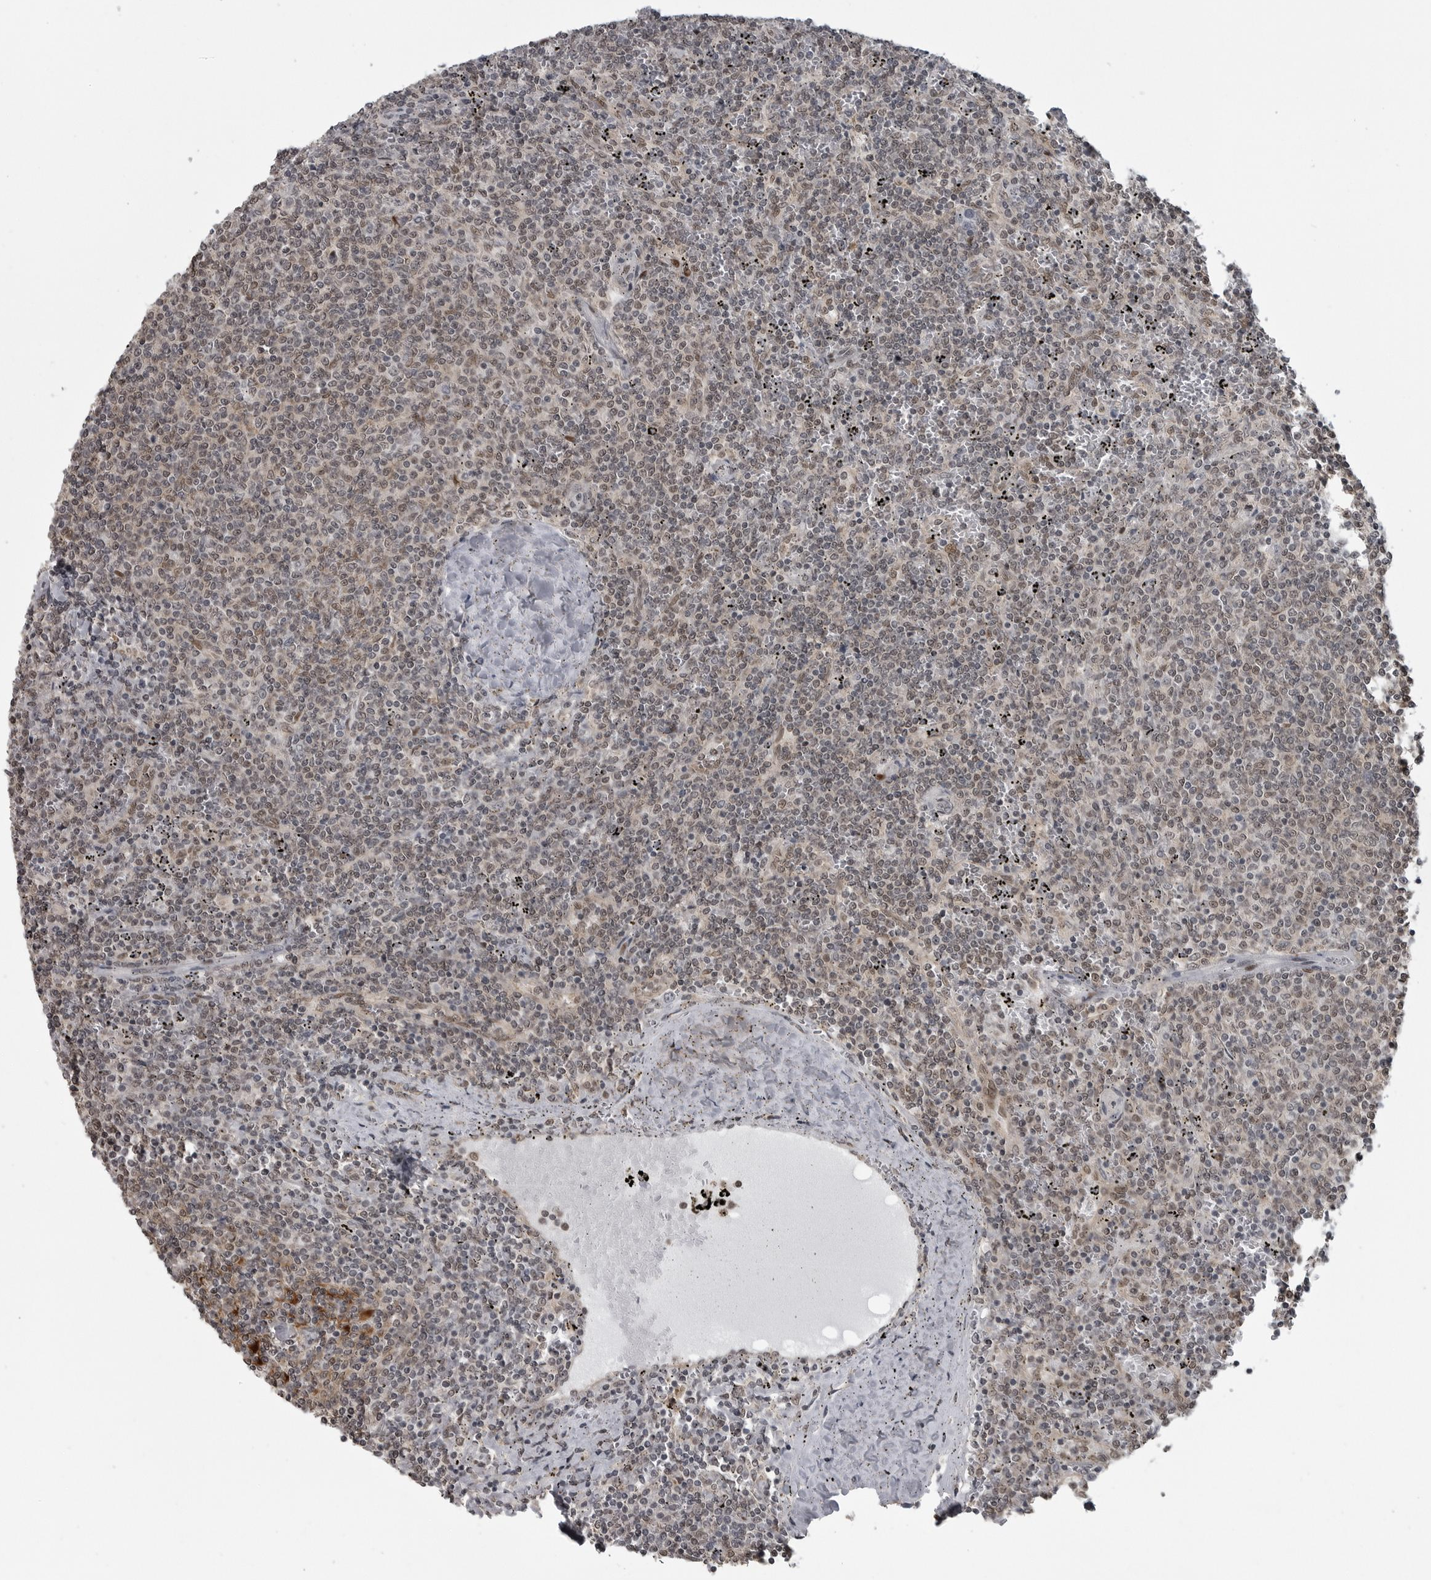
{"staining": {"intensity": "weak", "quantity": ">75%", "location": "nuclear"}, "tissue": "lymphoma", "cell_type": "Tumor cells", "image_type": "cancer", "snomed": [{"axis": "morphology", "description": "Malignant lymphoma, non-Hodgkin's type, Low grade"}, {"axis": "topography", "description": "Spleen"}], "caption": "Malignant lymphoma, non-Hodgkin's type (low-grade) stained with DAB (3,3'-diaminobenzidine) immunohistochemistry (IHC) displays low levels of weak nuclear staining in about >75% of tumor cells.", "gene": "C8orf58", "patient": {"sex": "female", "age": 50}}